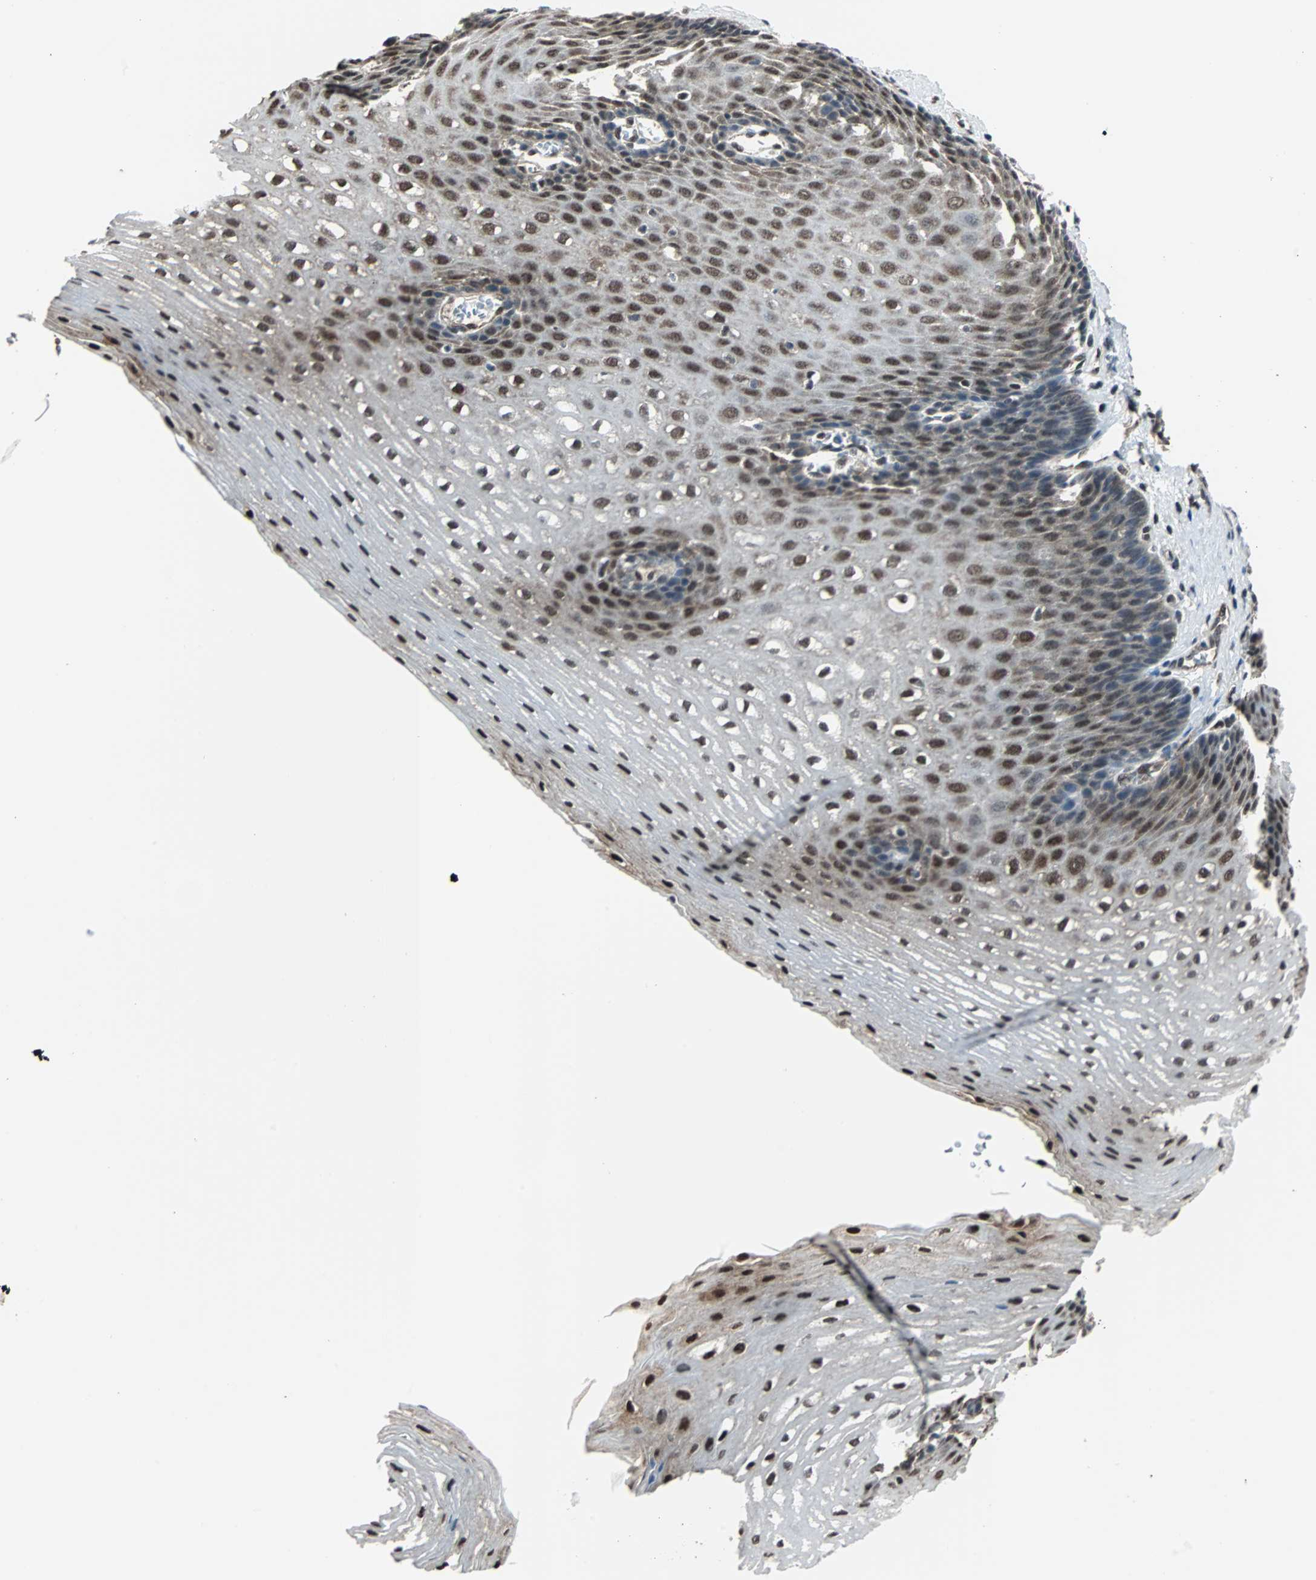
{"staining": {"intensity": "moderate", "quantity": "25%-75%", "location": "nuclear"}, "tissue": "esophagus", "cell_type": "Squamous epithelial cells", "image_type": "normal", "snomed": [{"axis": "morphology", "description": "Normal tissue, NOS"}, {"axis": "topography", "description": "Esophagus"}], "caption": "This photomicrograph shows immunohistochemistry (IHC) staining of benign human esophagus, with medium moderate nuclear positivity in approximately 25%-75% of squamous epithelial cells.", "gene": "VCP", "patient": {"sex": "male", "age": 48}}